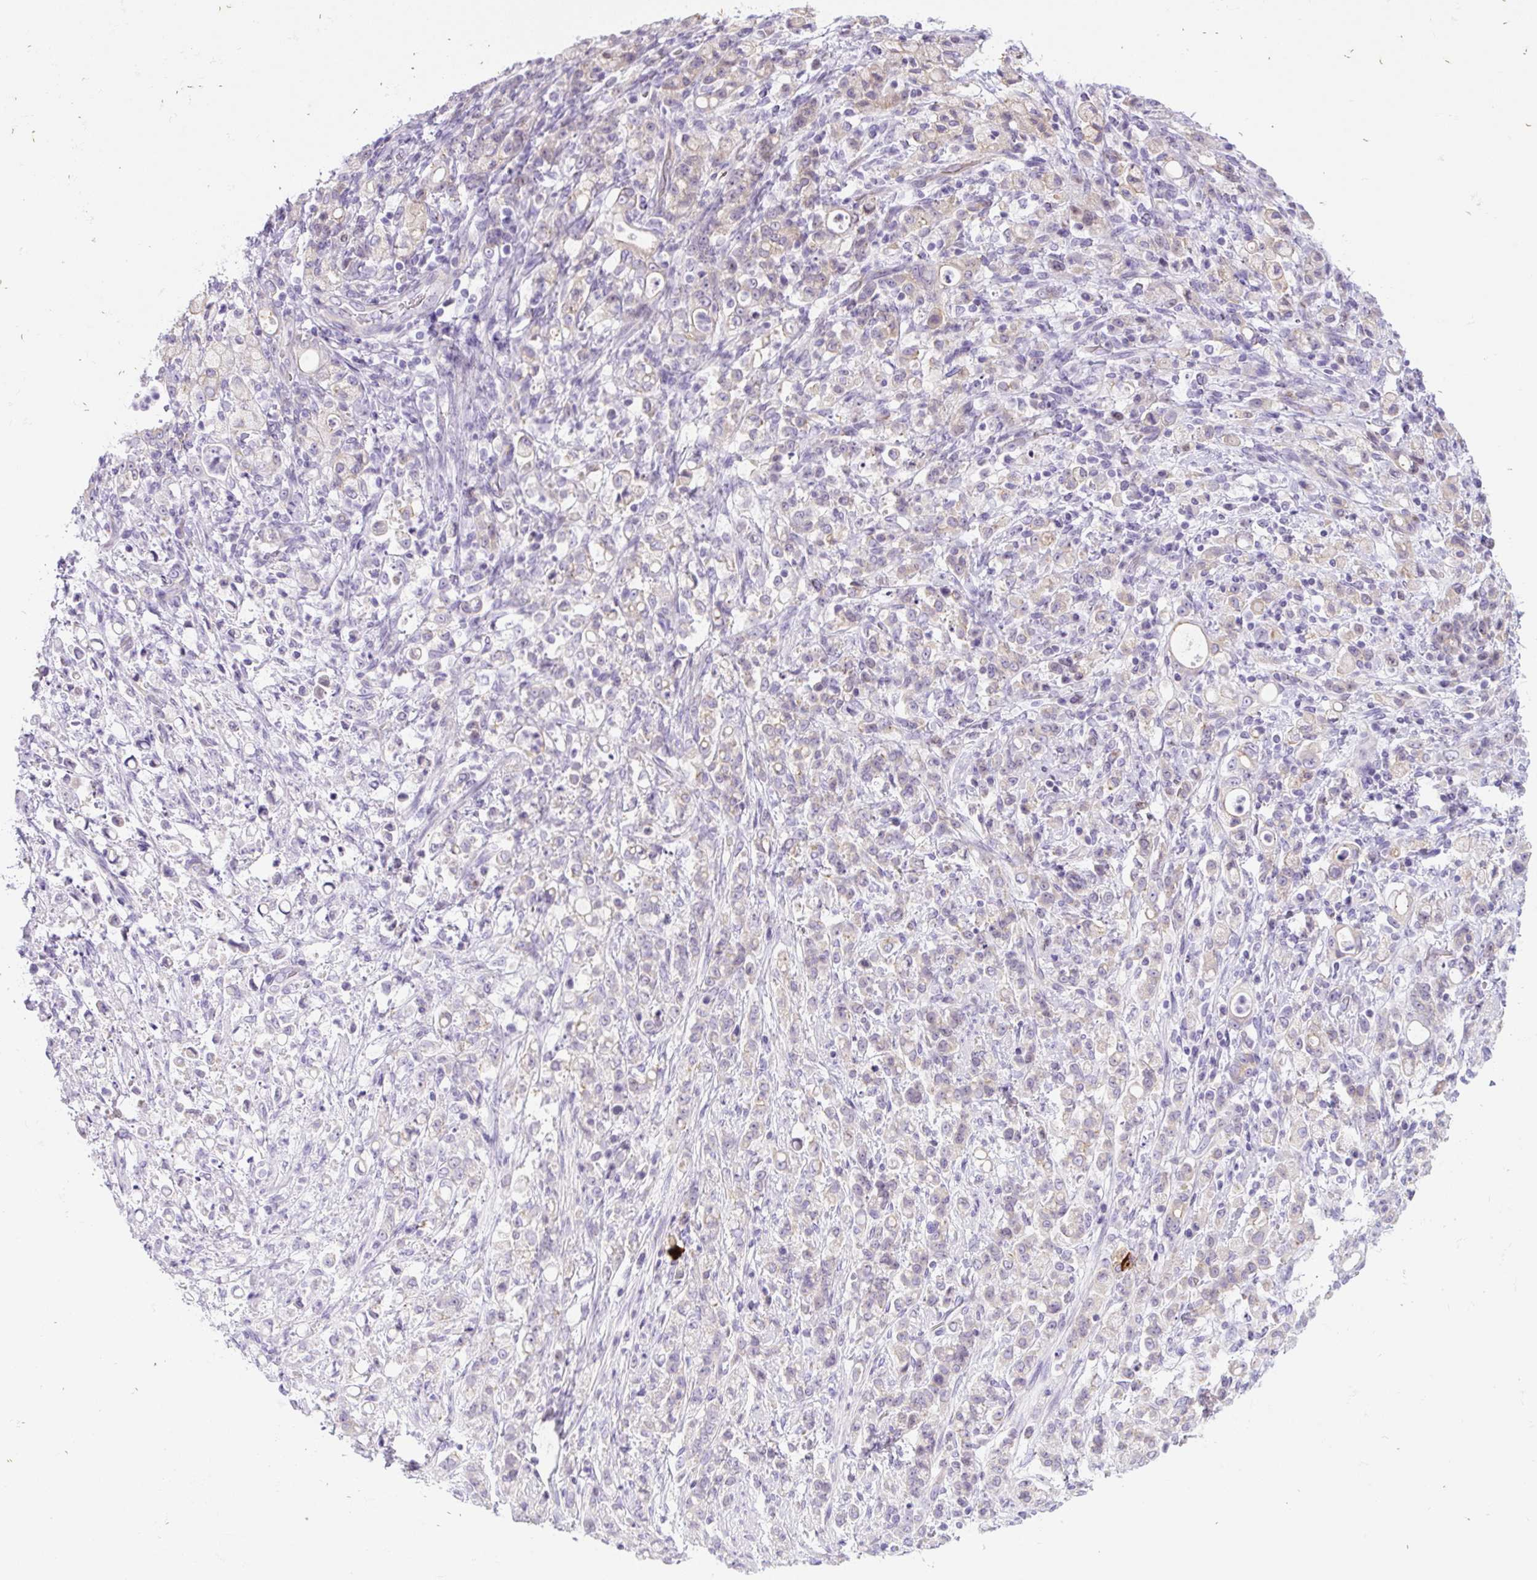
{"staining": {"intensity": "weak", "quantity": "<25%", "location": "cytoplasmic/membranous"}, "tissue": "stomach cancer", "cell_type": "Tumor cells", "image_type": "cancer", "snomed": [{"axis": "morphology", "description": "Adenocarcinoma, NOS"}, {"axis": "topography", "description": "Stomach"}], "caption": "Protein analysis of adenocarcinoma (stomach) exhibits no significant expression in tumor cells. Nuclei are stained in blue.", "gene": "ADAMTS19", "patient": {"sex": "female", "age": 60}}